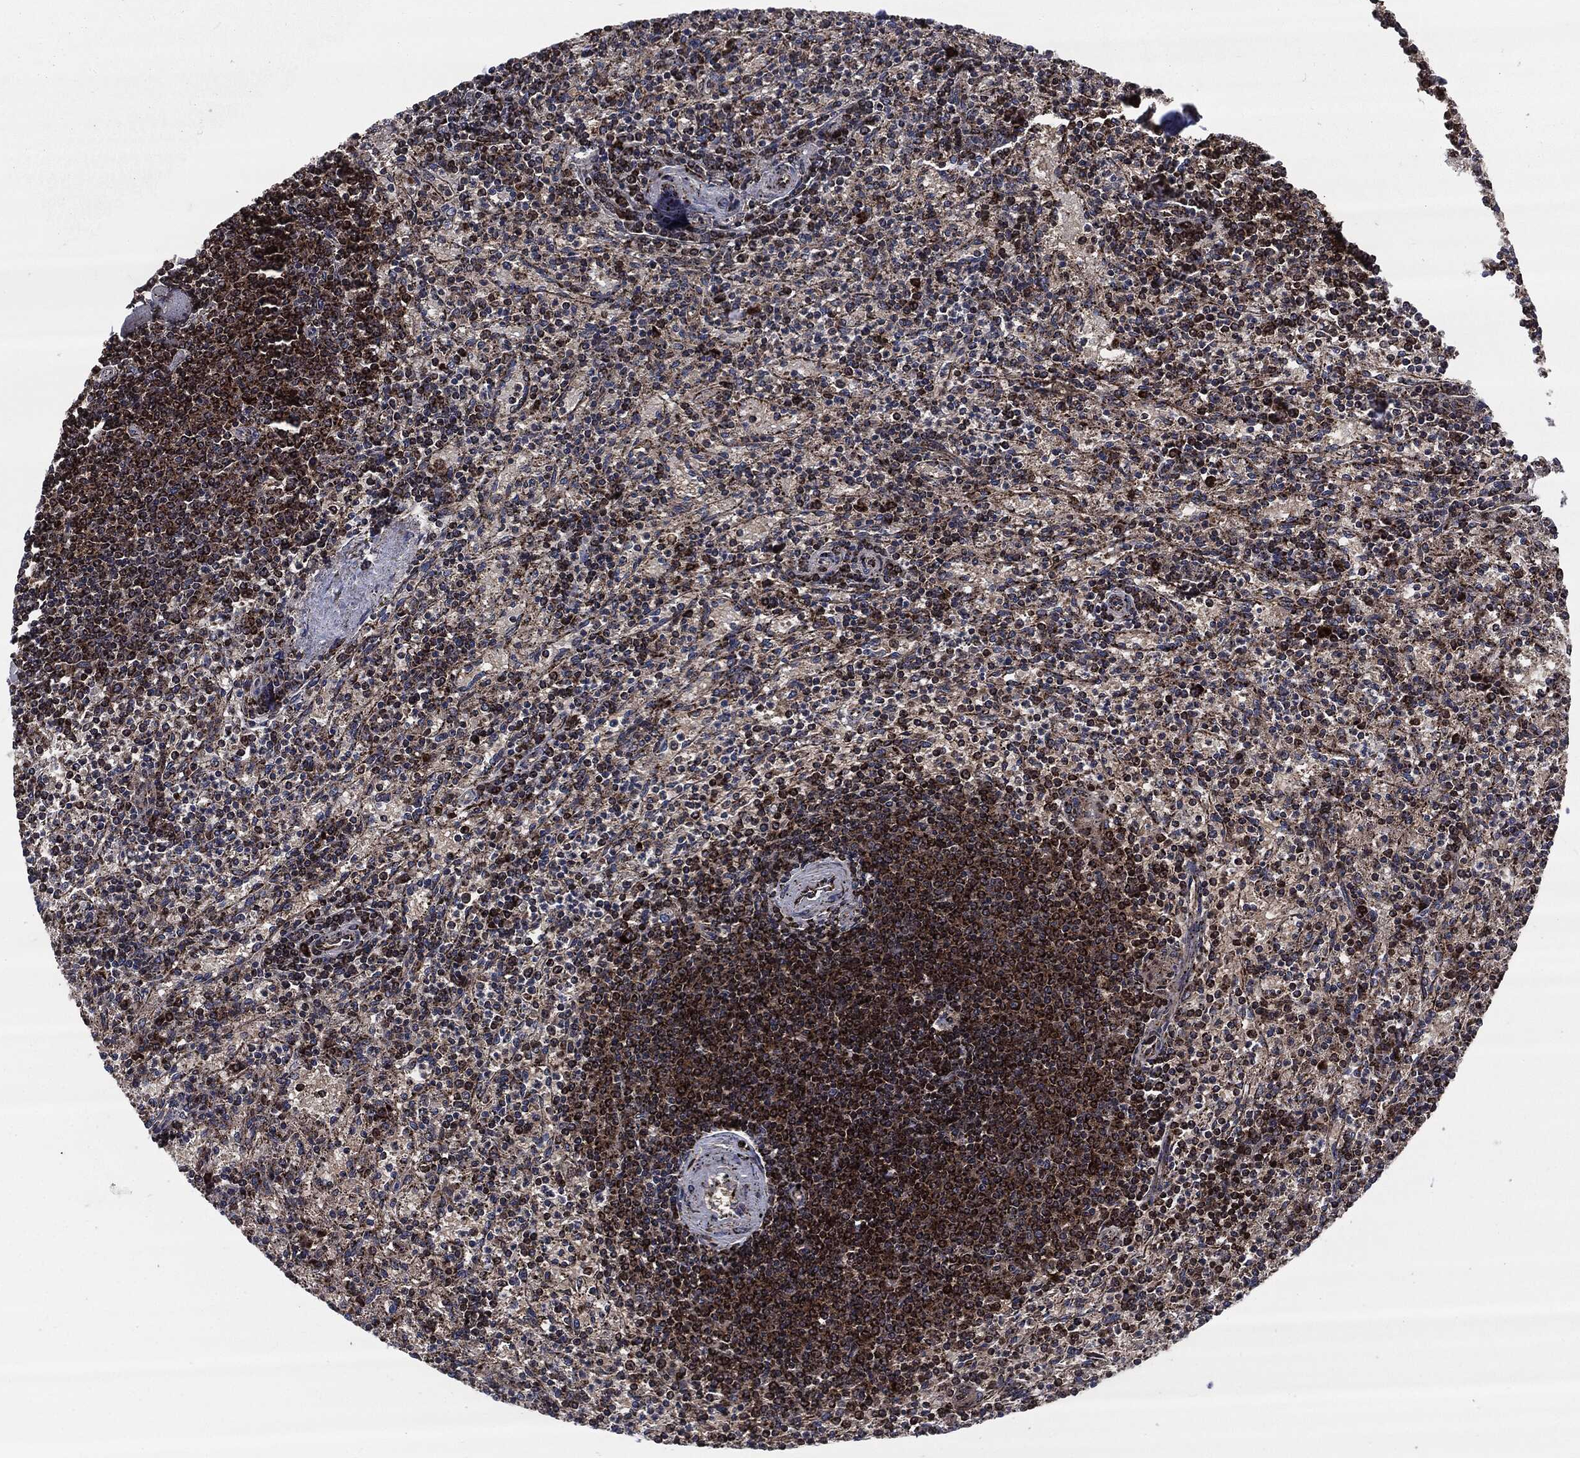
{"staining": {"intensity": "strong", "quantity": "<25%", "location": "cytoplasmic/membranous"}, "tissue": "spleen", "cell_type": "Cells in red pulp", "image_type": "normal", "snomed": [{"axis": "morphology", "description": "Normal tissue, NOS"}, {"axis": "topography", "description": "Spleen"}], "caption": "Cells in red pulp reveal strong cytoplasmic/membranous positivity in about <25% of cells in unremarkable spleen. (brown staining indicates protein expression, while blue staining denotes nuclei).", "gene": "FH", "patient": {"sex": "female", "age": 37}}